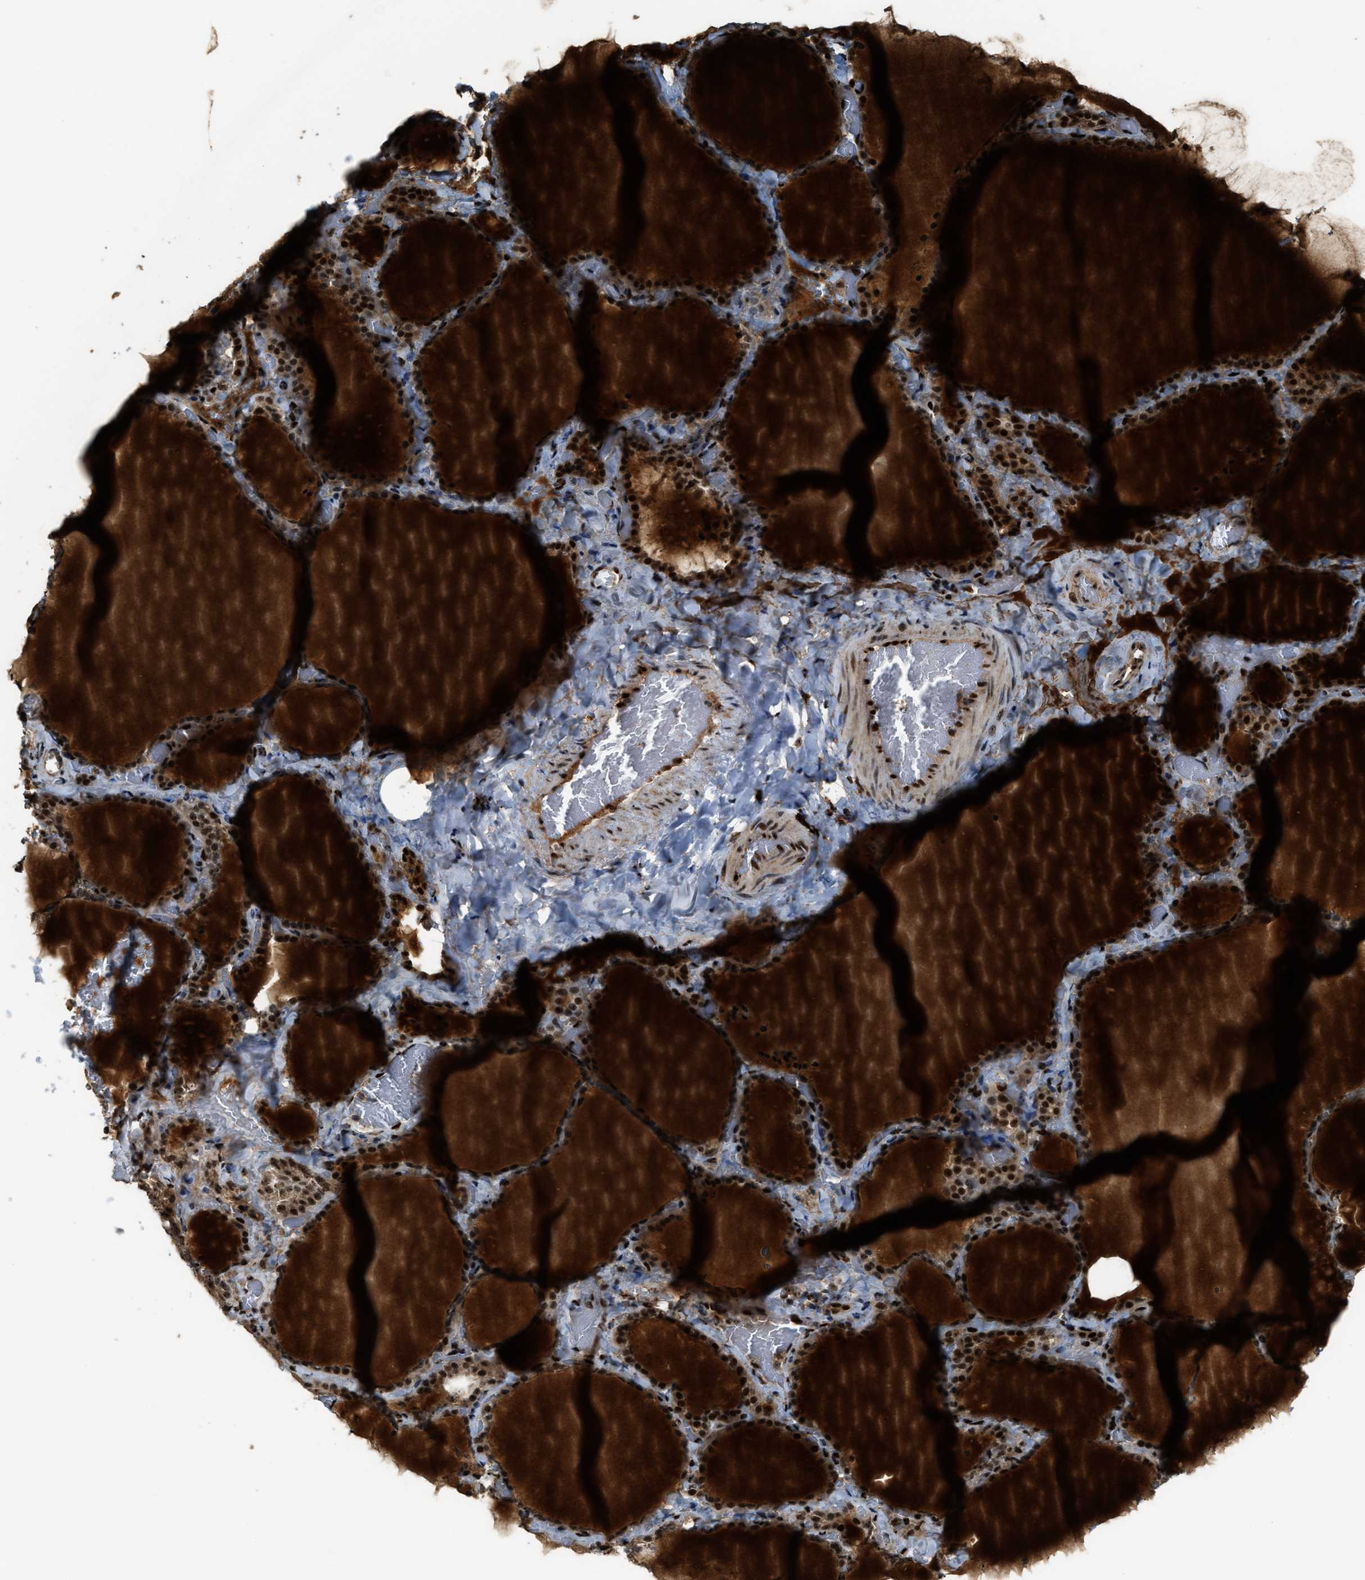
{"staining": {"intensity": "strong", "quantity": ">75%", "location": "cytoplasmic/membranous,nuclear"}, "tissue": "thyroid gland", "cell_type": "Glandular cells", "image_type": "normal", "snomed": [{"axis": "morphology", "description": "Normal tissue, NOS"}, {"axis": "topography", "description": "Thyroid gland"}], "caption": "Immunohistochemical staining of normal human thyroid gland demonstrates high levels of strong cytoplasmic/membranous,nuclear expression in about >75% of glandular cells.", "gene": "ZNF687", "patient": {"sex": "female", "age": 22}}